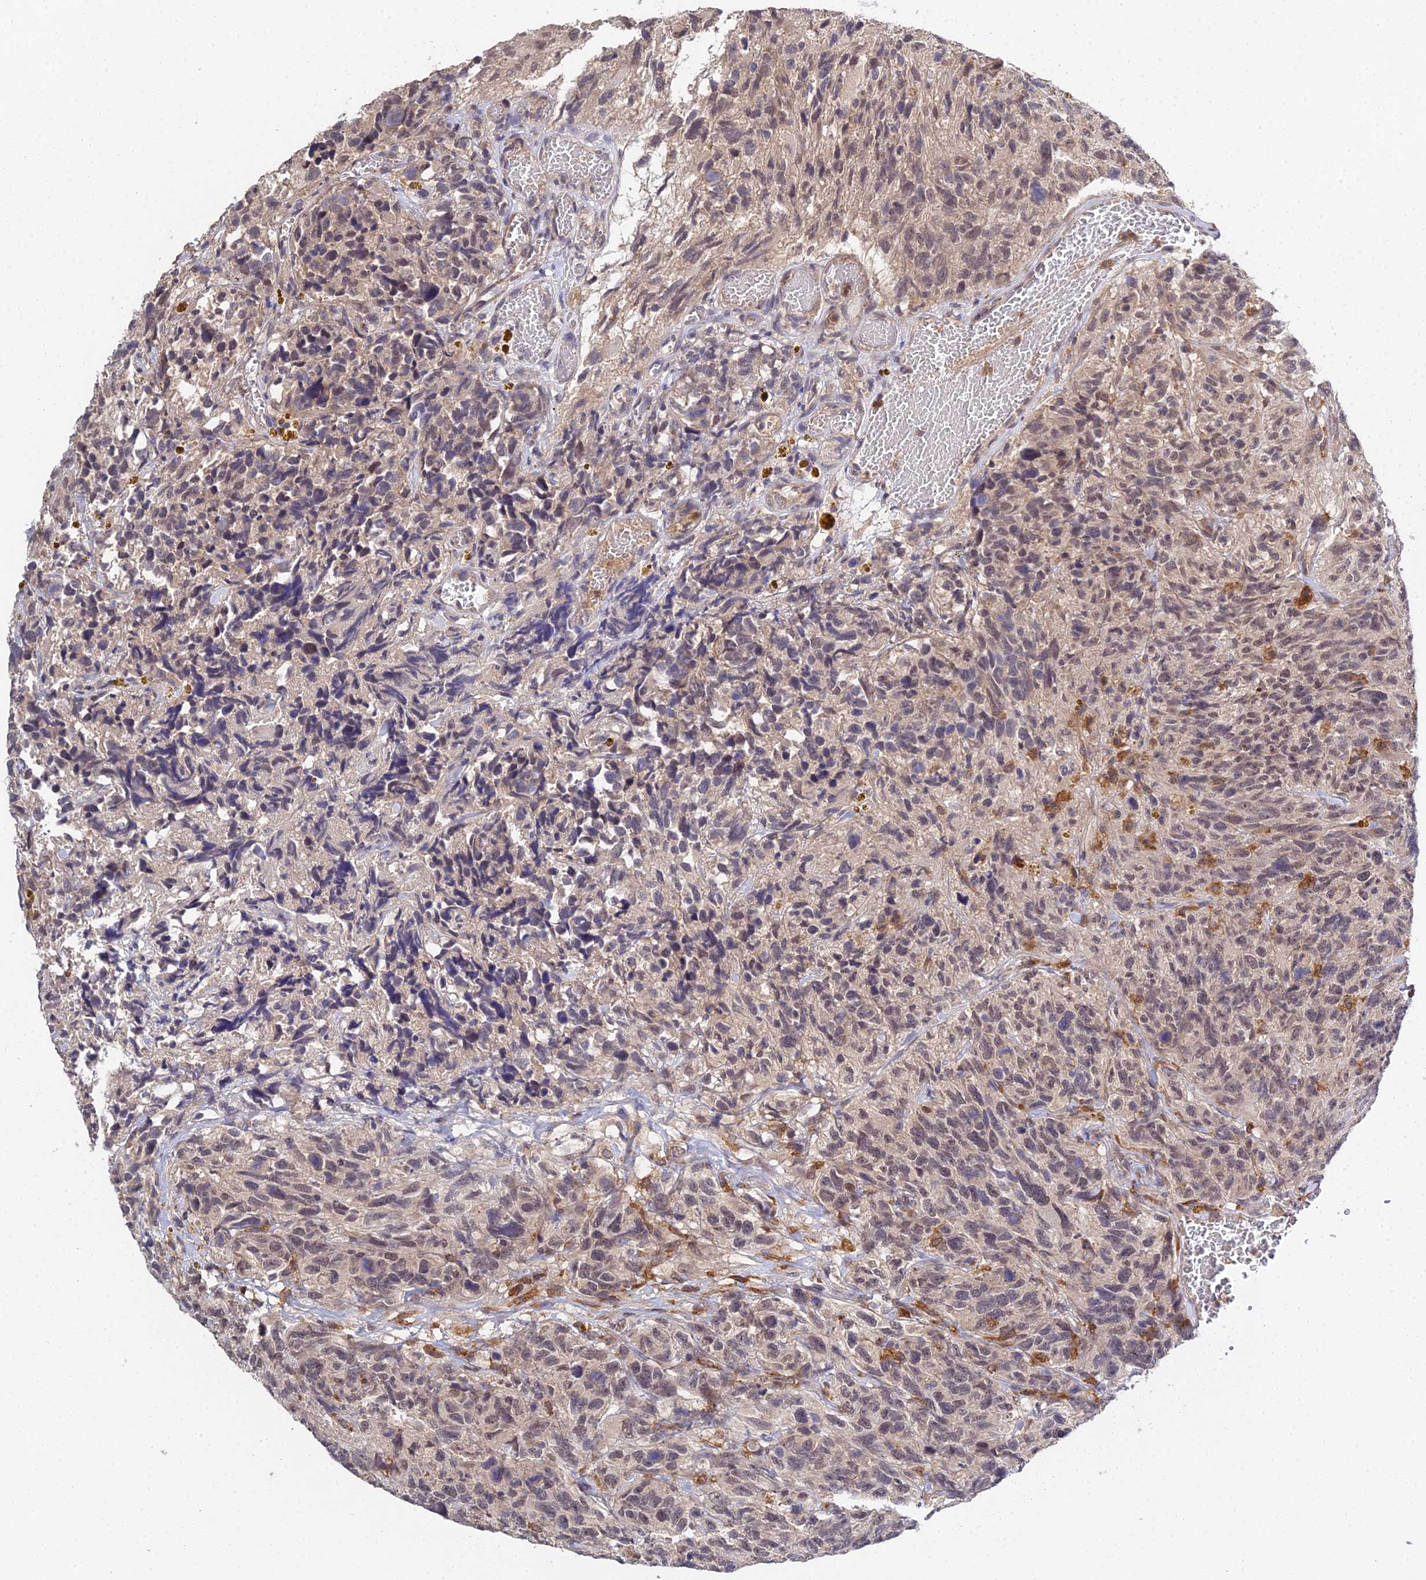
{"staining": {"intensity": "weak", "quantity": "25%-75%", "location": "nuclear"}, "tissue": "glioma", "cell_type": "Tumor cells", "image_type": "cancer", "snomed": [{"axis": "morphology", "description": "Glioma, malignant, High grade"}, {"axis": "topography", "description": "Brain"}], "caption": "Weak nuclear staining for a protein is seen in about 25%-75% of tumor cells of glioma using immunohistochemistry.", "gene": "TPRX1", "patient": {"sex": "male", "age": 69}}